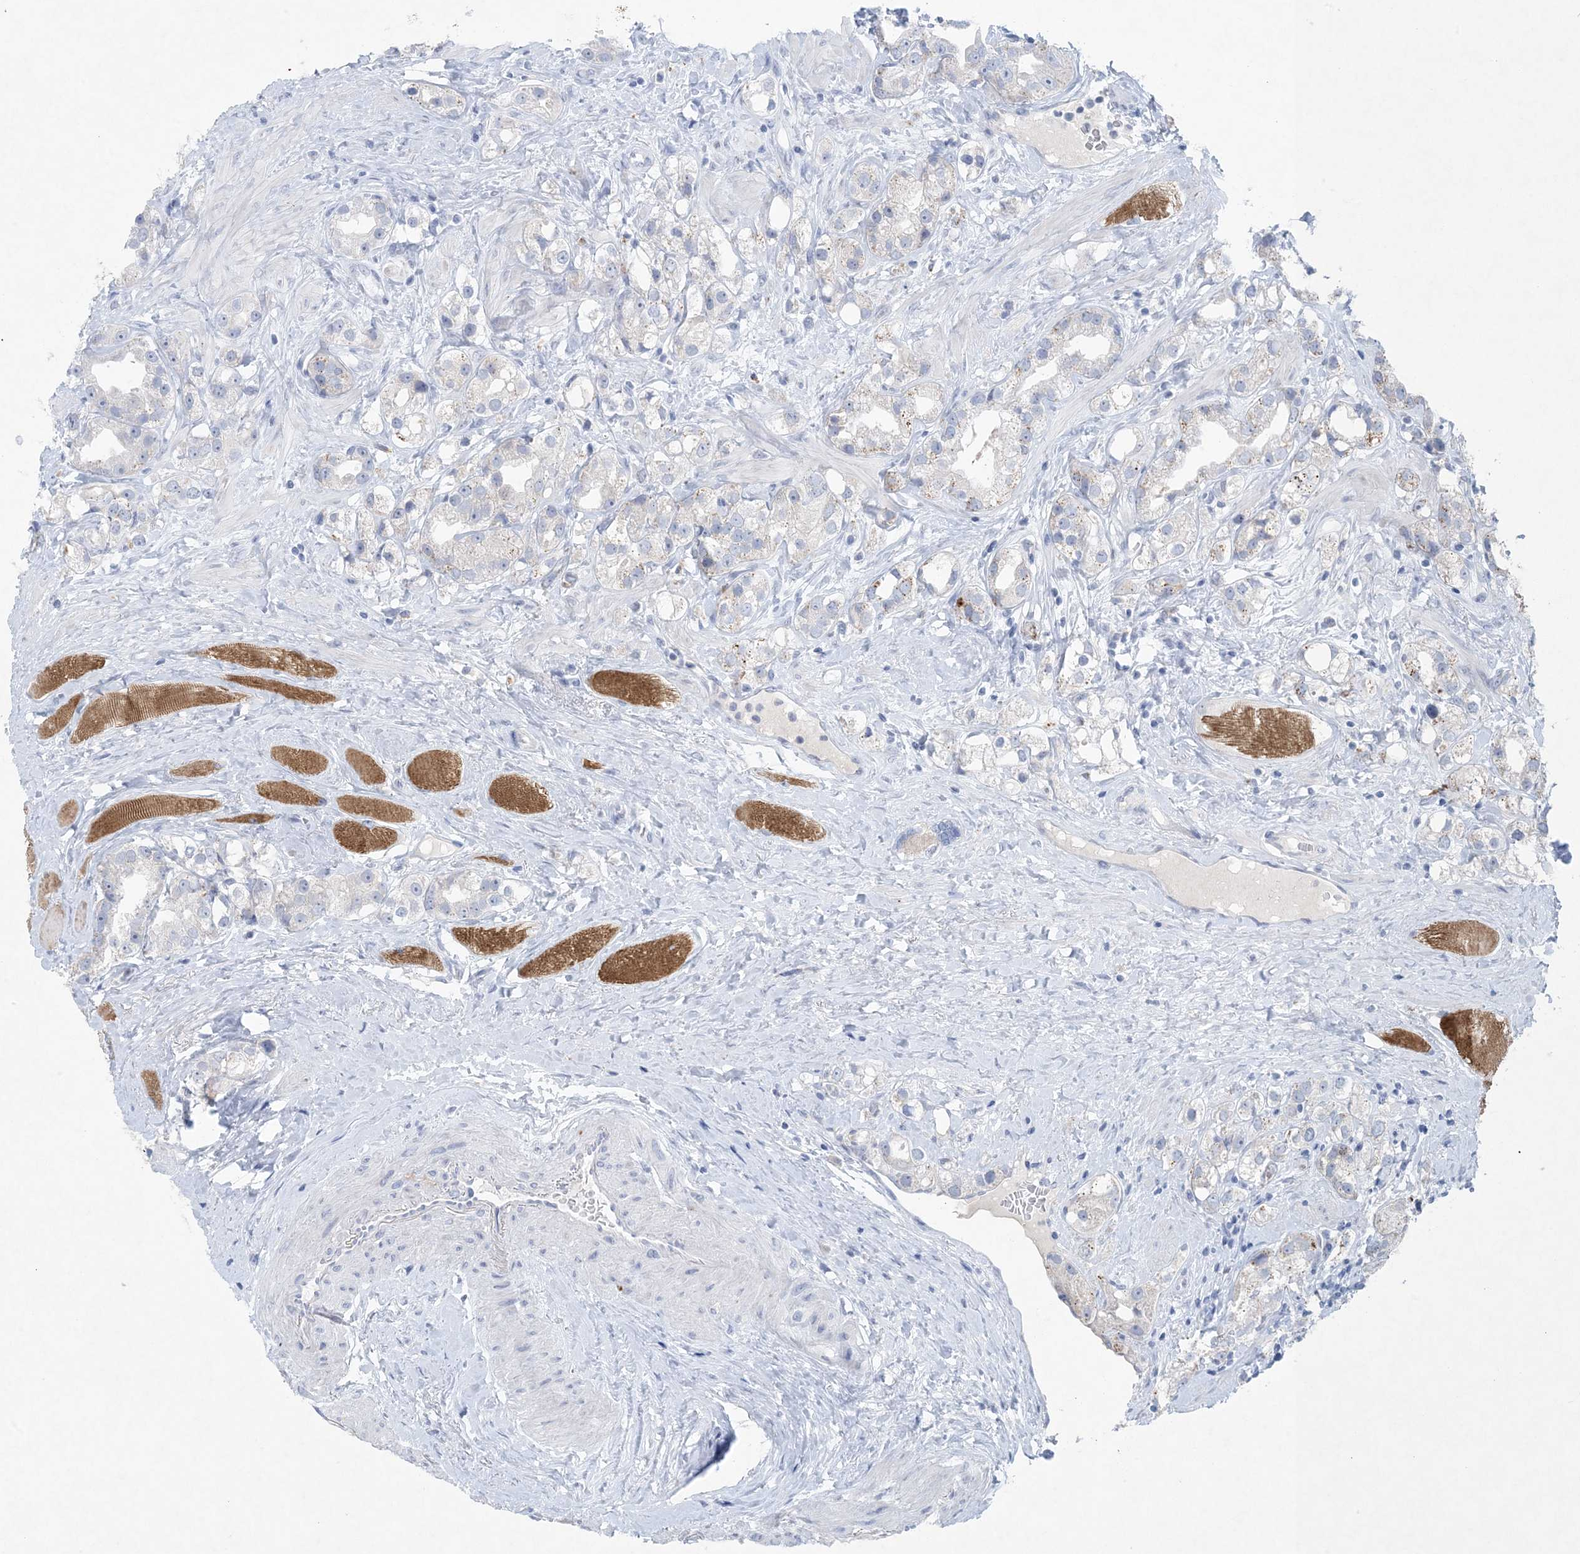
{"staining": {"intensity": "negative", "quantity": "none", "location": "none"}, "tissue": "prostate cancer", "cell_type": "Tumor cells", "image_type": "cancer", "snomed": [{"axis": "morphology", "description": "Adenocarcinoma, NOS"}, {"axis": "topography", "description": "Prostate"}], "caption": "Tumor cells show no significant protein positivity in prostate cancer.", "gene": "GABRG1", "patient": {"sex": "male", "age": 79}}